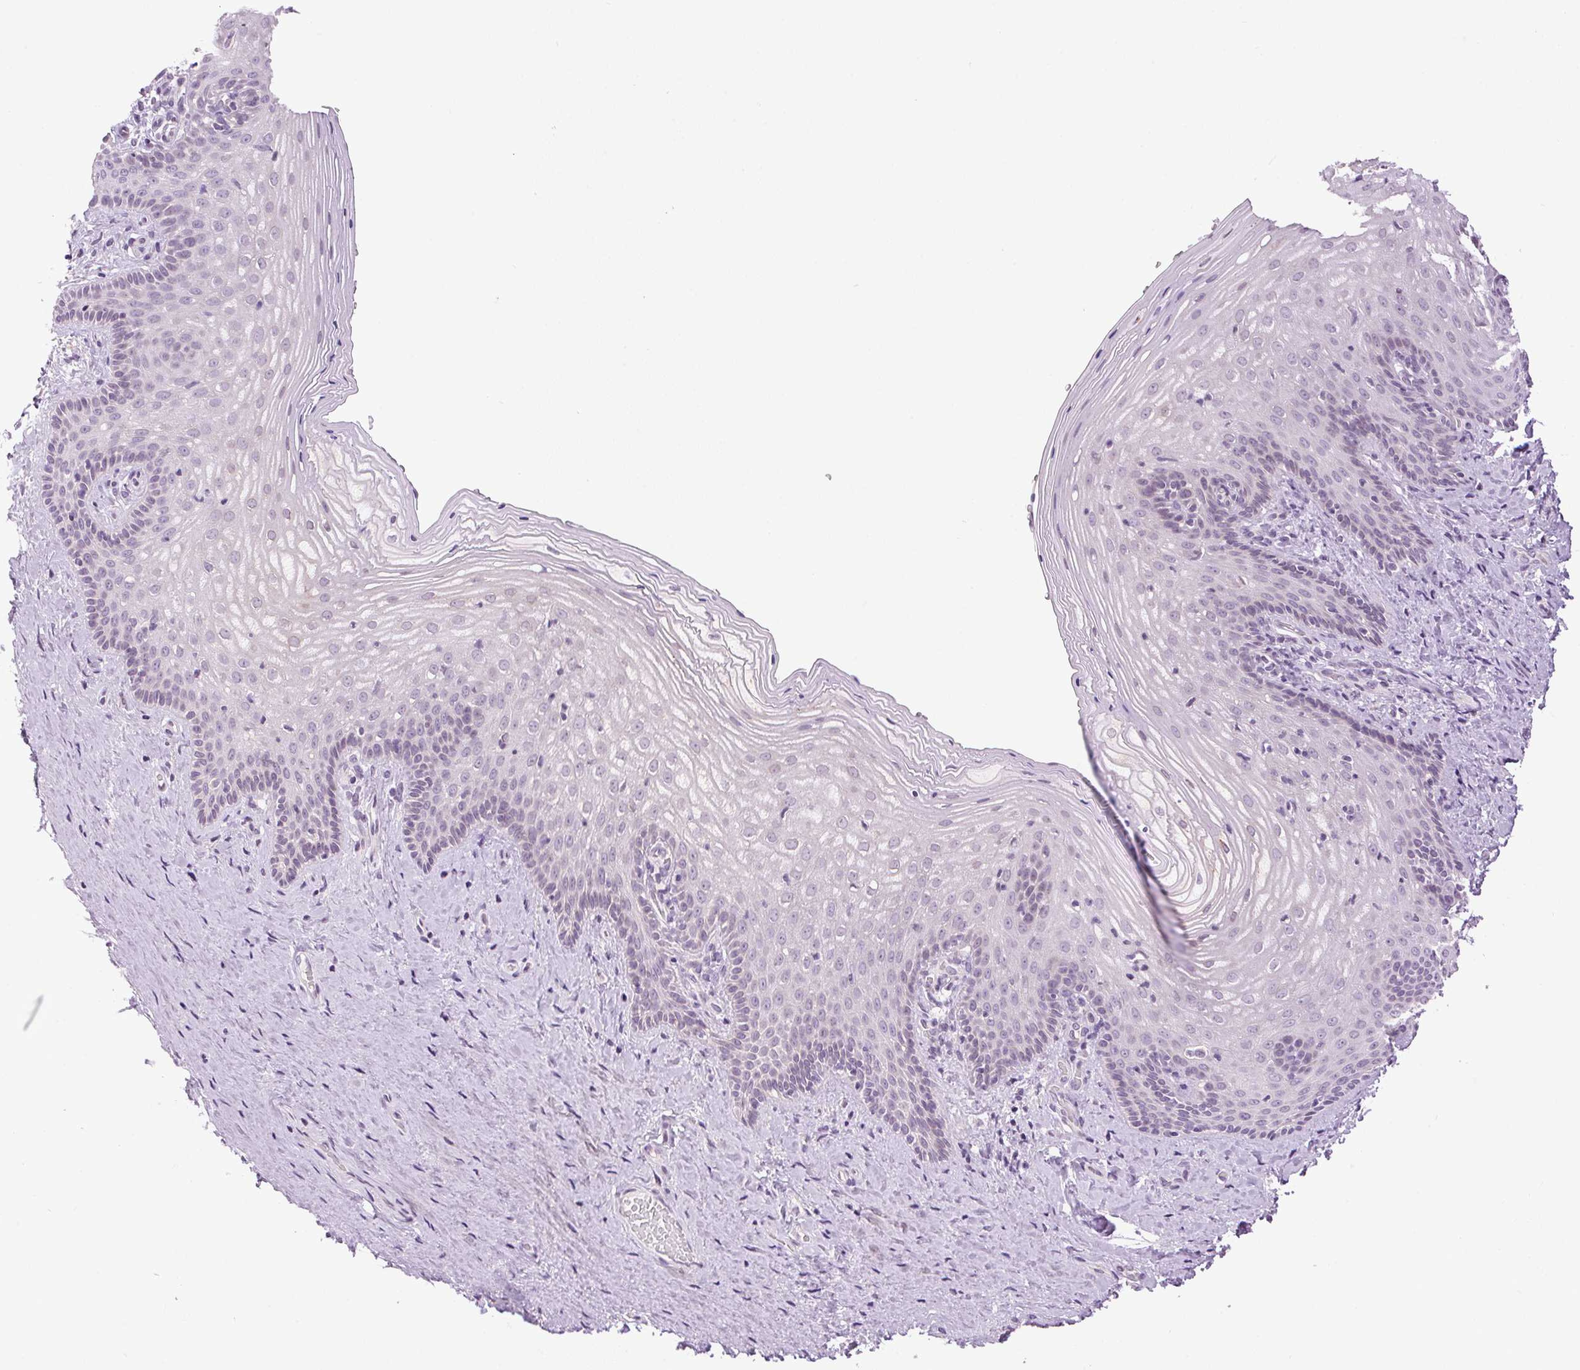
{"staining": {"intensity": "negative", "quantity": "none", "location": "none"}, "tissue": "vagina", "cell_type": "Squamous epithelial cells", "image_type": "normal", "snomed": [{"axis": "morphology", "description": "Normal tissue, NOS"}, {"axis": "topography", "description": "Vagina"}], "caption": "This is a photomicrograph of immunohistochemistry staining of normal vagina, which shows no positivity in squamous epithelial cells.", "gene": "SMIM13", "patient": {"sex": "female", "age": 45}}